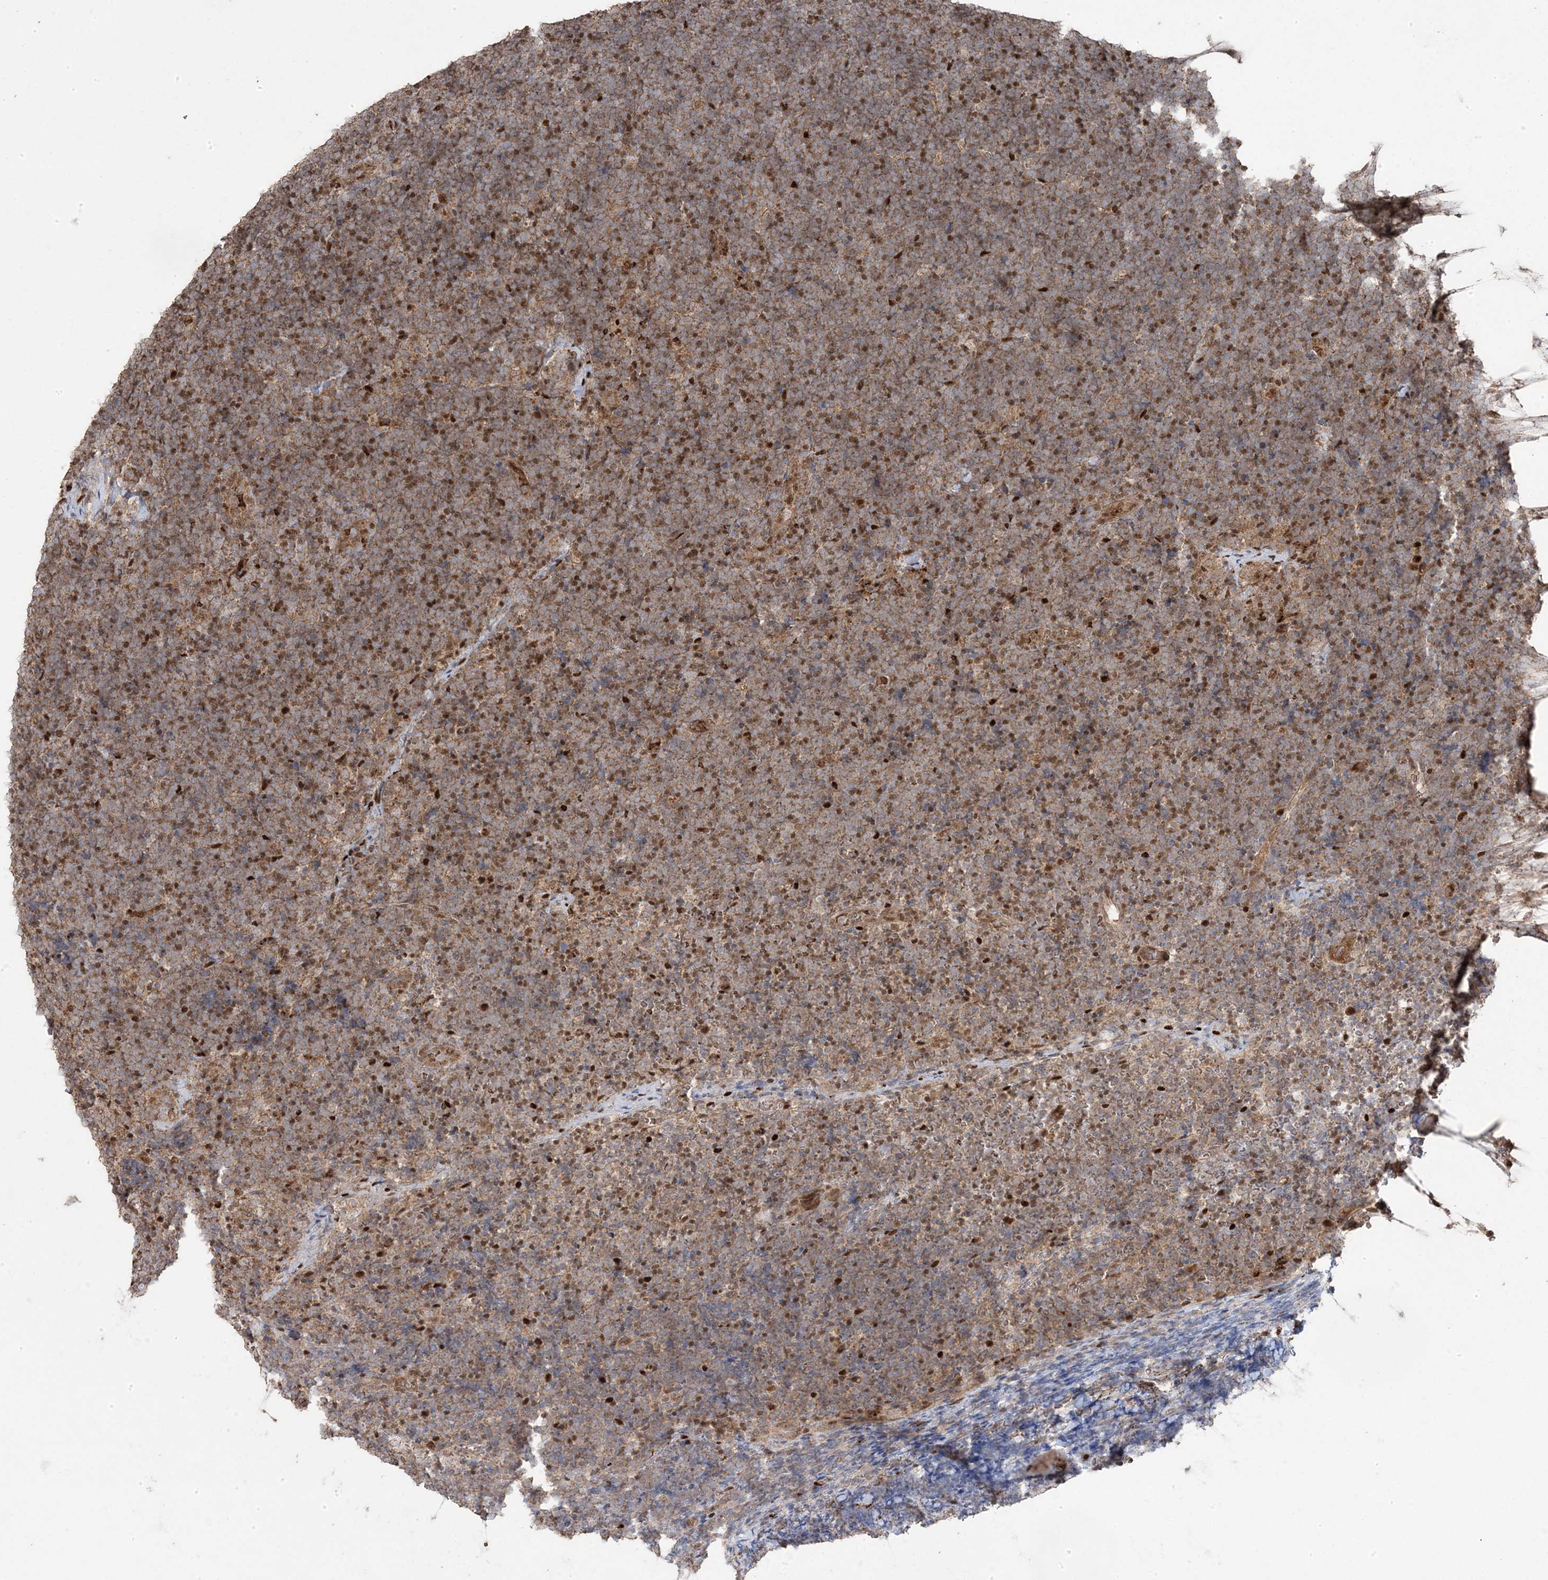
{"staining": {"intensity": "moderate", "quantity": ">75%", "location": "cytoplasmic/membranous"}, "tissue": "lymphoma", "cell_type": "Tumor cells", "image_type": "cancer", "snomed": [{"axis": "morphology", "description": "Malignant lymphoma, non-Hodgkin's type, High grade"}, {"axis": "topography", "description": "Lymph node"}], "caption": "This is an image of IHC staining of malignant lymphoma, non-Hodgkin's type (high-grade), which shows moderate positivity in the cytoplasmic/membranous of tumor cells.", "gene": "PPOX", "patient": {"sex": "male", "age": 13}}